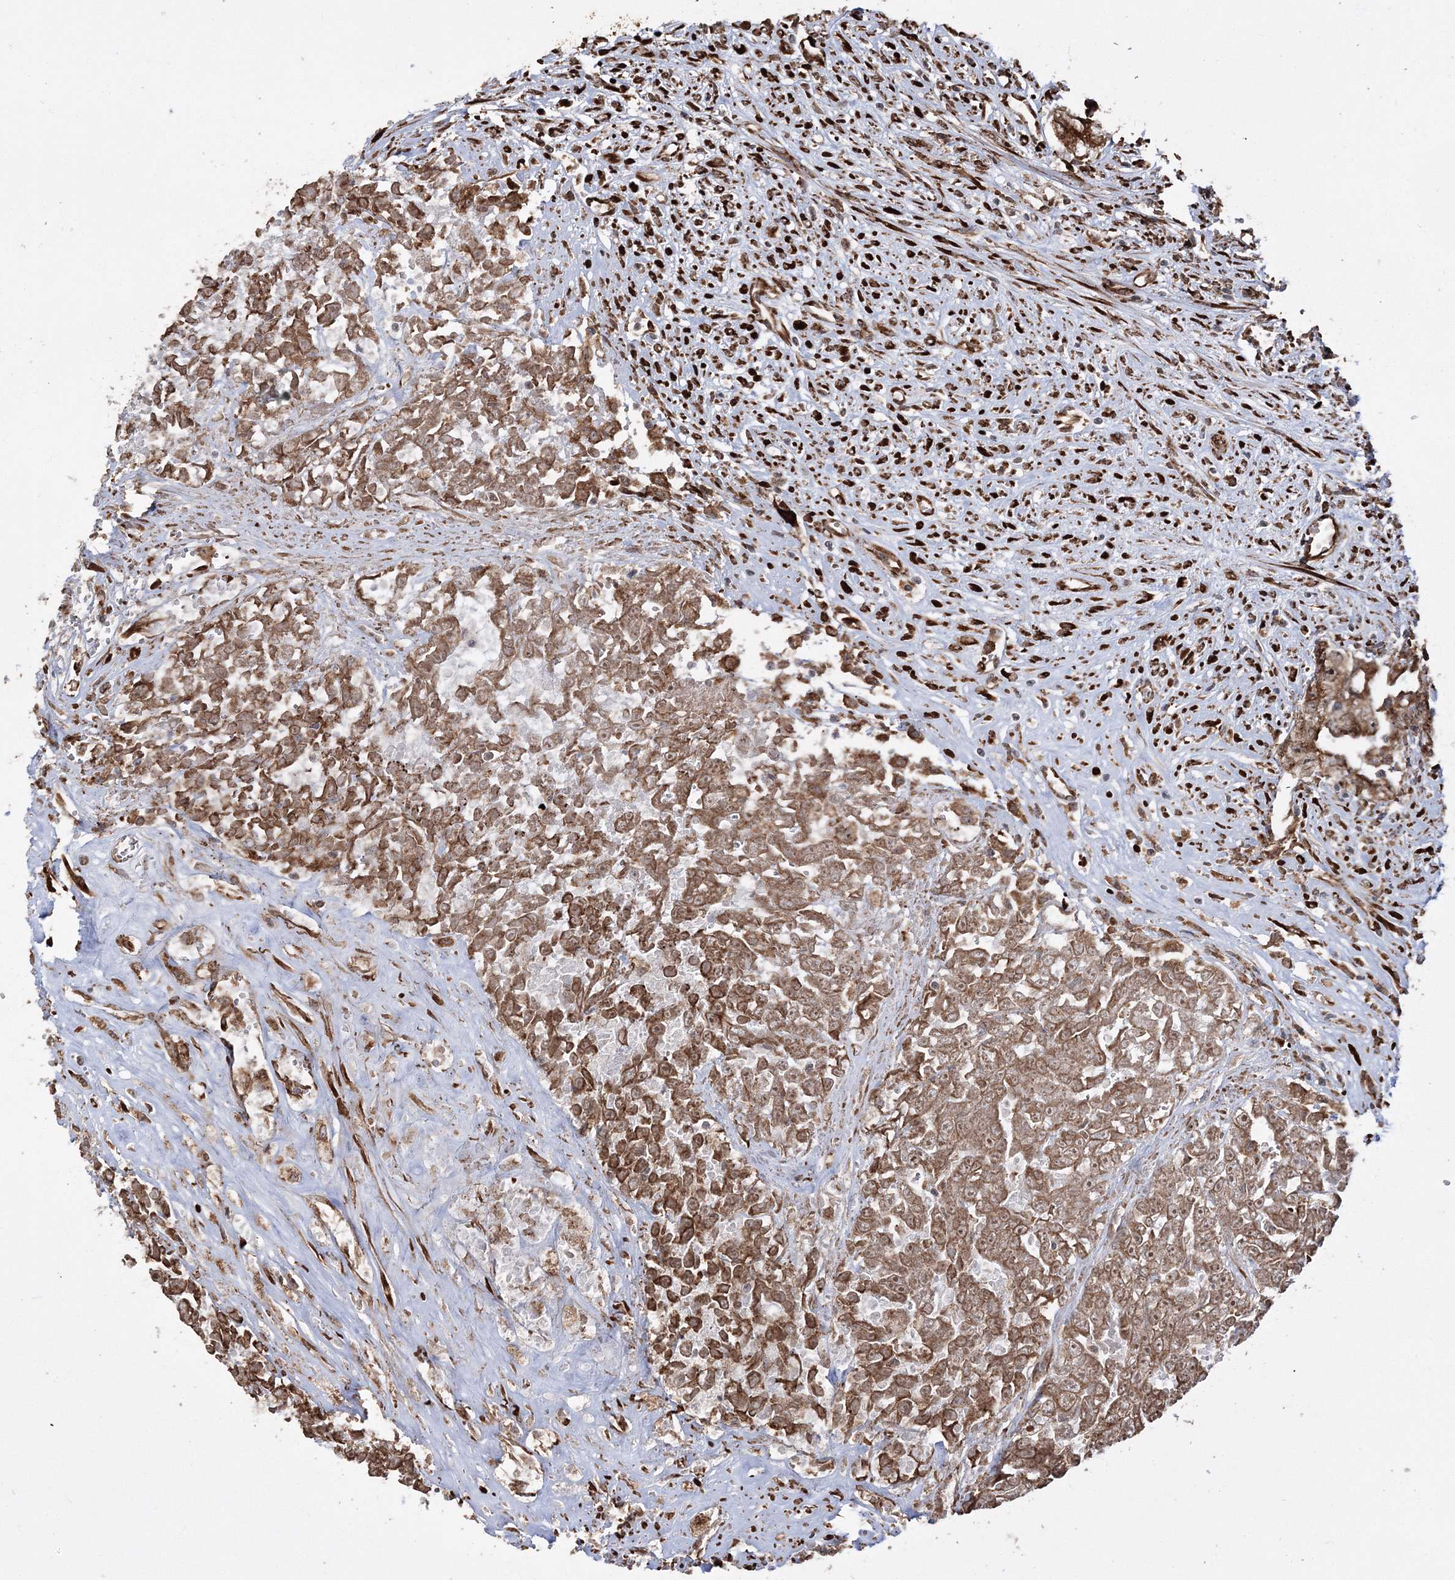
{"staining": {"intensity": "moderate", "quantity": ">75%", "location": "cytoplasmic/membranous"}, "tissue": "testis cancer", "cell_type": "Tumor cells", "image_type": "cancer", "snomed": [{"axis": "morphology", "description": "Seminoma, NOS"}, {"axis": "morphology", "description": "Carcinoma, Embryonal, NOS"}, {"axis": "topography", "description": "Testis"}], "caption": "Tumor cells display moderate cytoplasmic/membranous expression in approximately >75% of cells in seminoma (testis).", "gene": "SCRN3", "patient": {"sex": "male", "age": 43}}